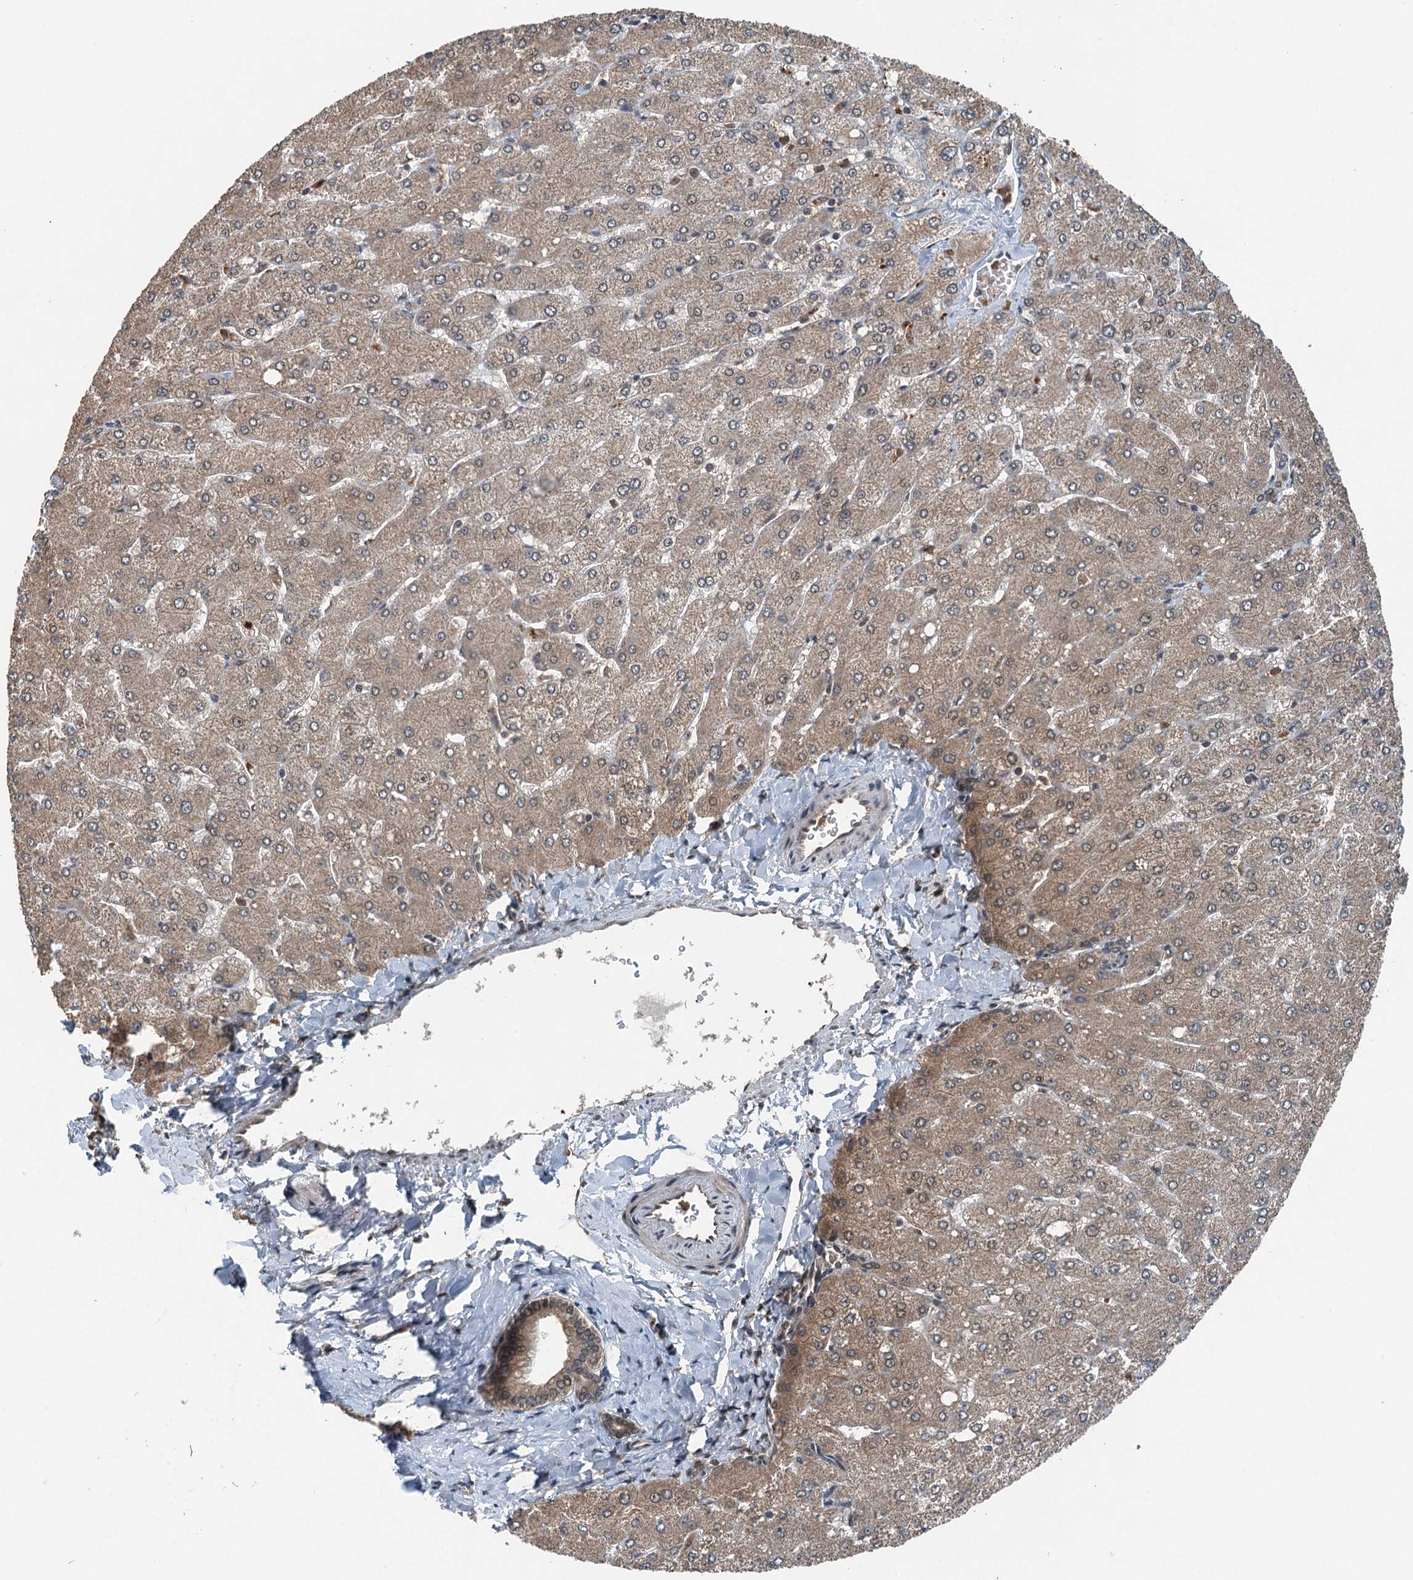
{"staining": {"intensity": "weak", "quantity": ">75%", "location": "cytoplasmic/membranous"}, "tissue": "liver", "cell_type": "Cholangiocytes", "image_type": "normal", "snomed": [{"axis": "morphology", "description": "Normal tissue, NOS"}, {"axis": "topography", "description": "Liver"}], "caption": "Cholangiocytes reveal low levels of weak cytoplasmic/membranous expression in approximately >75% of cells in normal liver.", "gene": "UBXN6", "patient": {"sex": "male", "age": 55}}